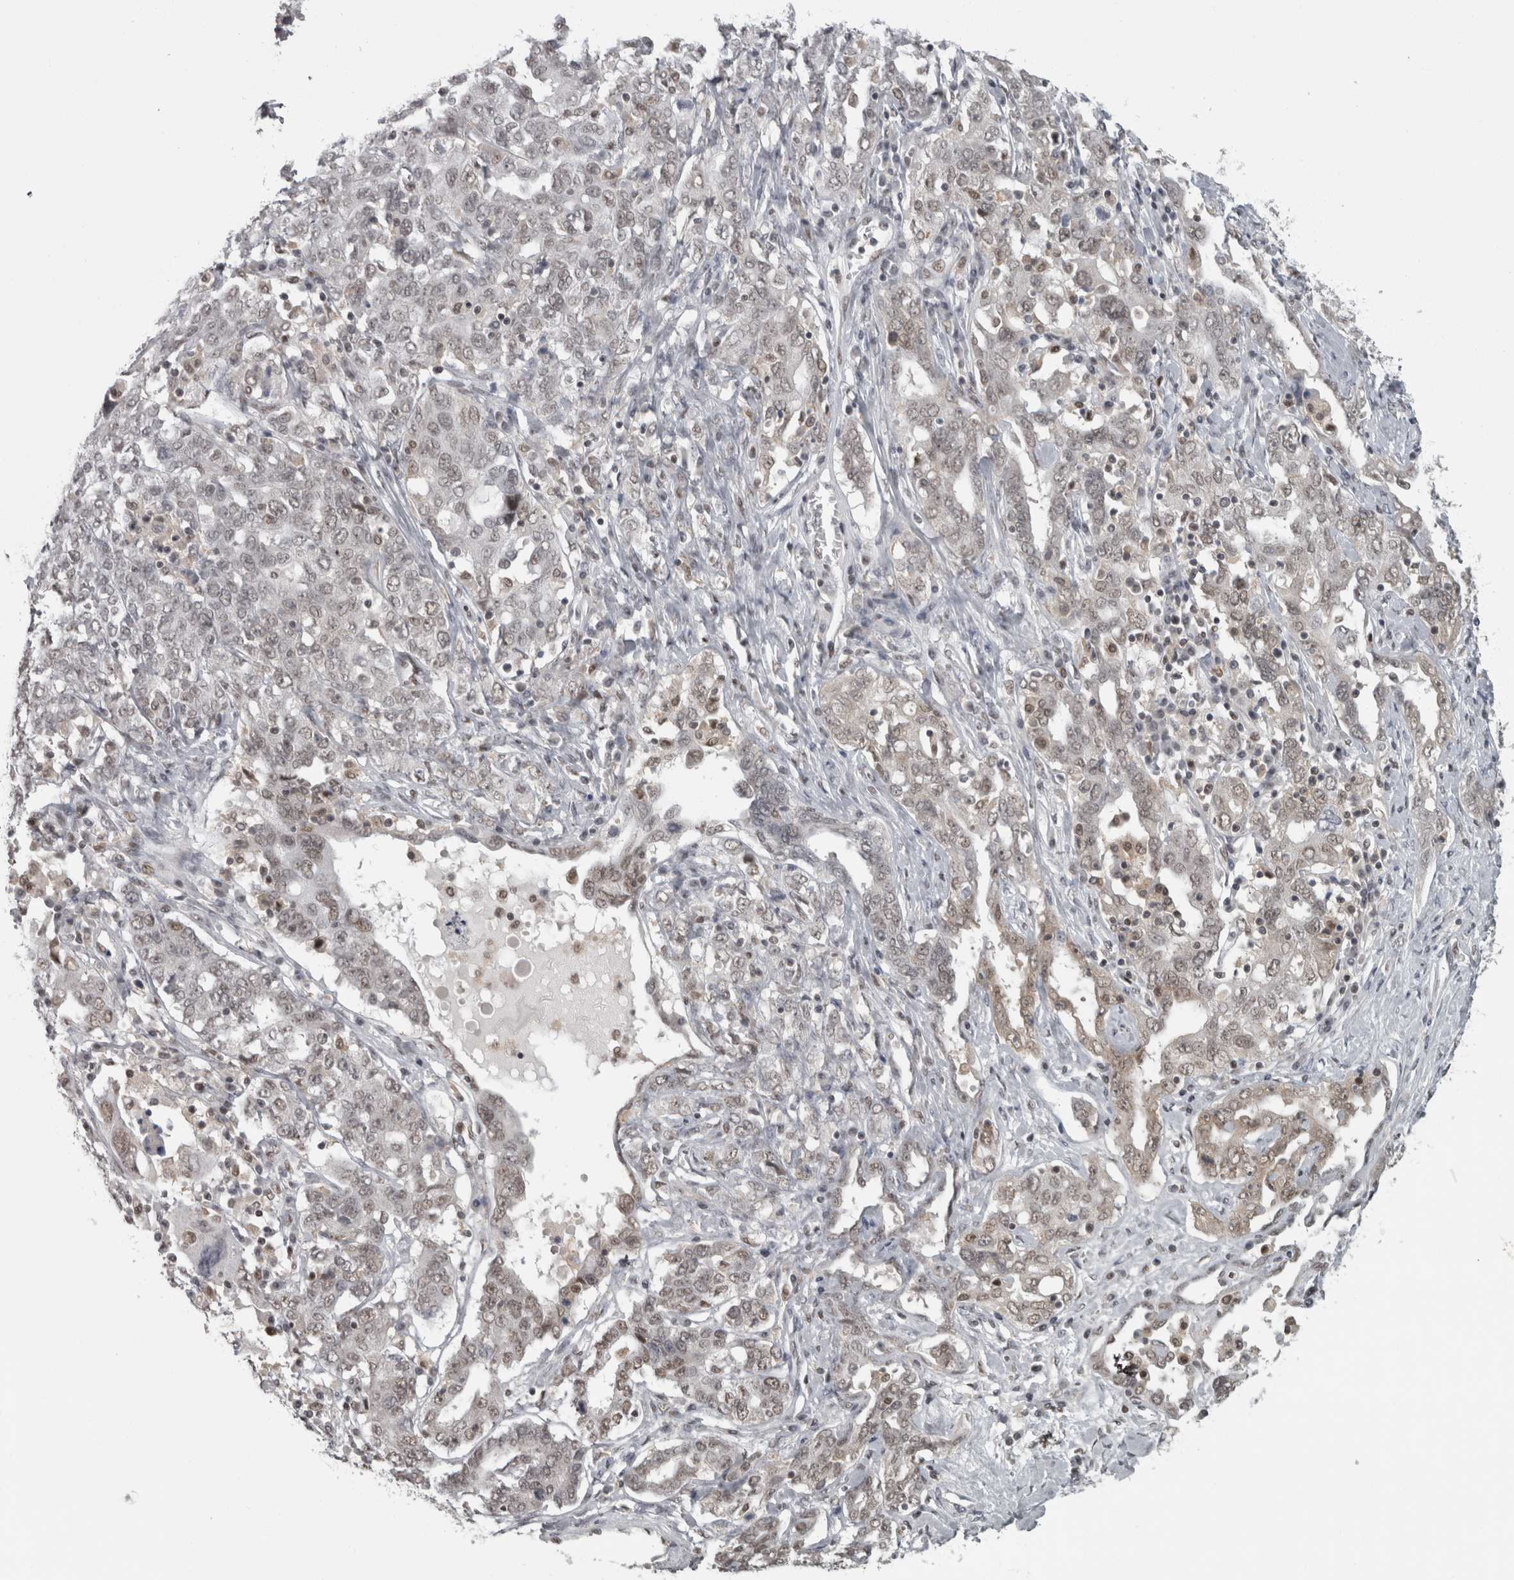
{"staining": {"intensity": "weak", "quantity": "25%-75%", "location": "nuclear"}, "tissue": "ovarian cancer", "cell_type": "Tumor cells", "image_type": "cancer", "snomed": [{"axis": "morphology", "description": "Carcinoma, endometroid"}, {"axis": "topography", "description": "Ovary"}], "caption": "This micrograph reveals immunohistochemistry staining of human endometroid carcinoma (ovarian), with low weak nuclear staining in approximately 25%-75% of tumor cells.", "gene": "MICU3", "patient": {"sex": "female", "age": 62}}